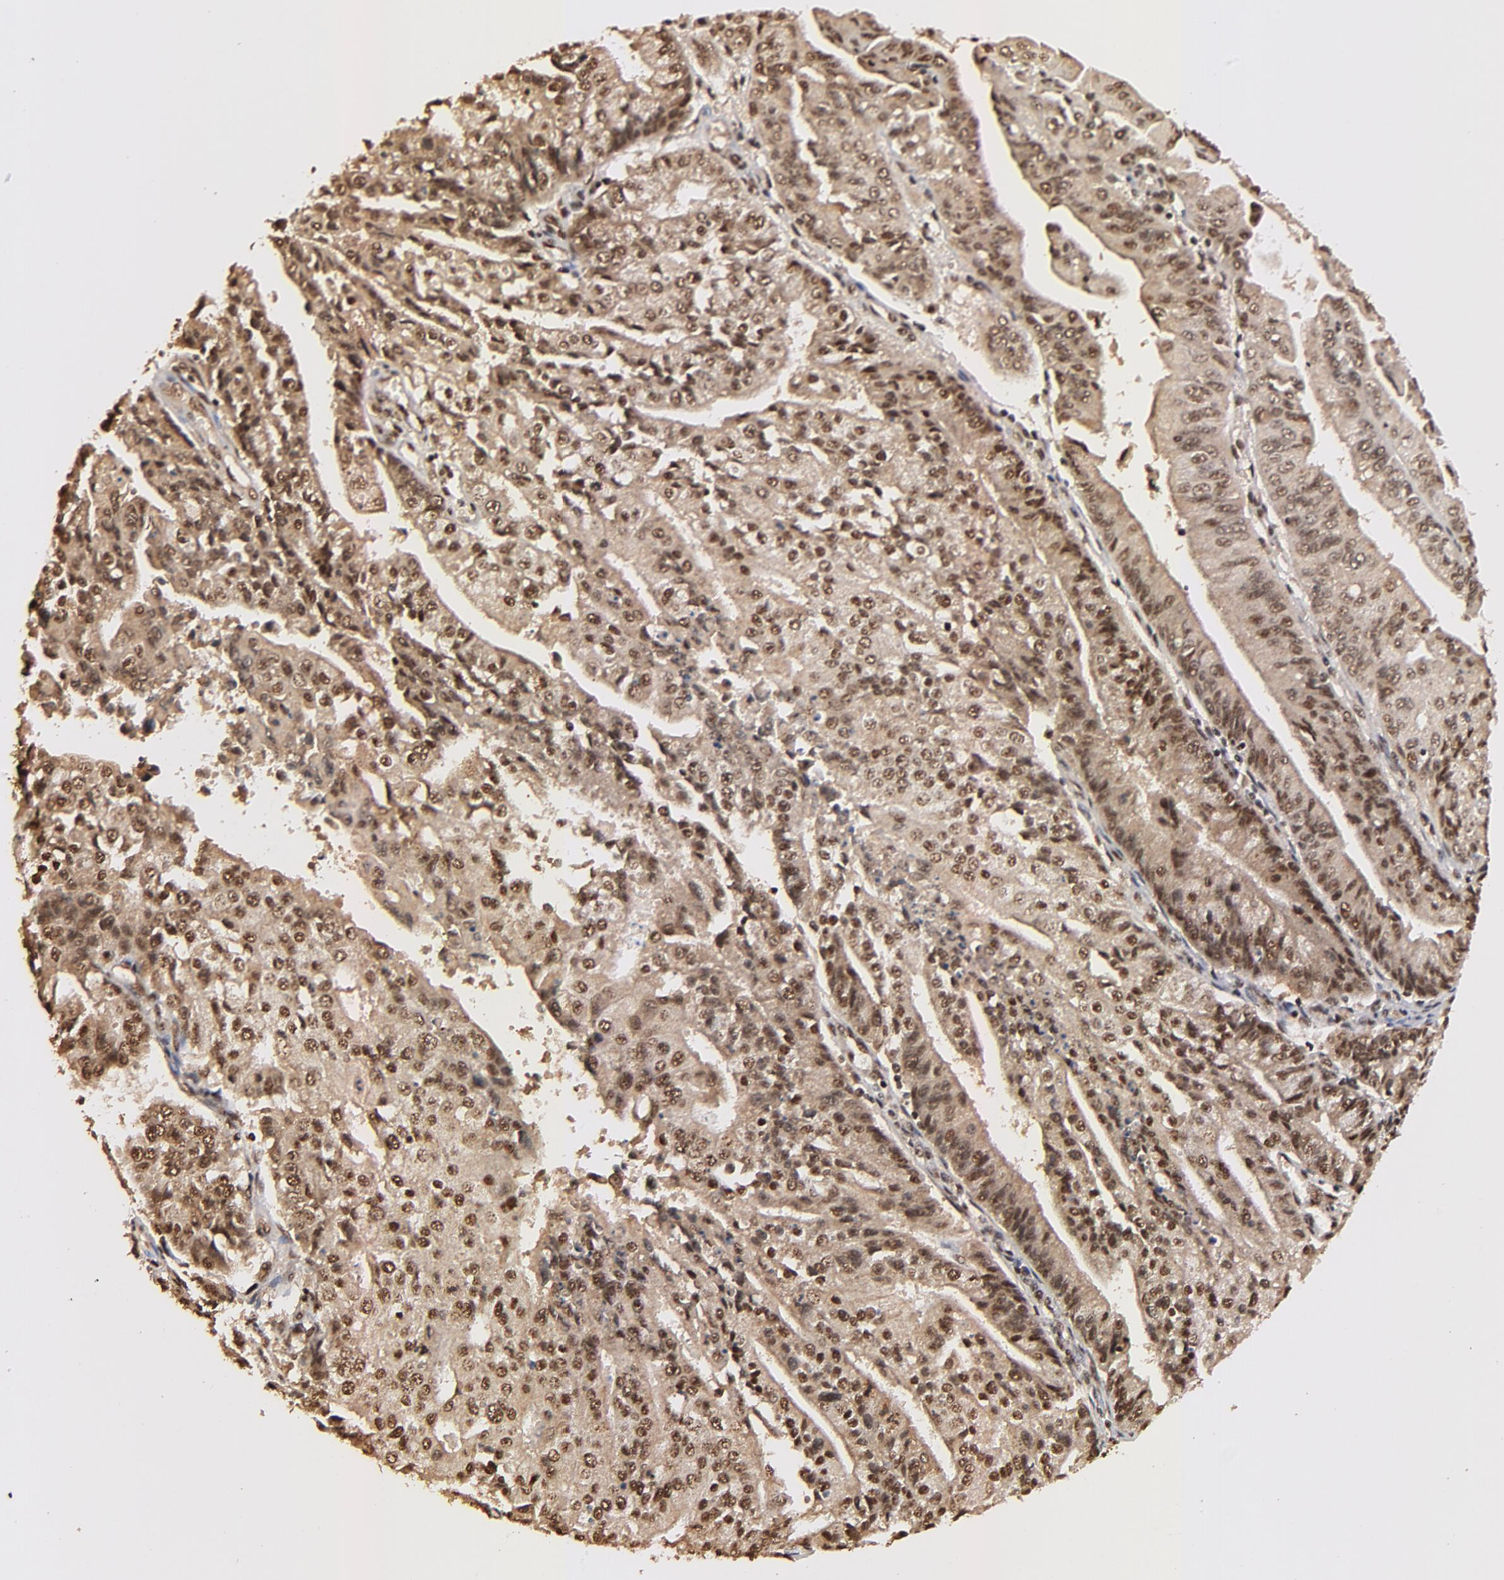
{"staining": {"intensity": "strong", "quantity": ">75%", "location": "cytoplasmic/membranous,nuclear"}, "tissue": "endometrial cancer", "cell_type": "Tumor cells", "image_type": "cancer", "snomed": [{"axis": "morphology", "description": "Adenocarcinoma, NOS"}, {"axis": "topography", "description": "Endometrium"}], "caption": "A brown stain labels strong cytoplasmic/membranous and nuclear positivity of a protein in adenocarcinoma (endometrial) tumor cells. (Stains: DAB in brown, nuclei in blue, Microscopy: brightfield microscopy at high magnification).", "gene": "MED12", "patient": {"sex": "female", "age": 75}}